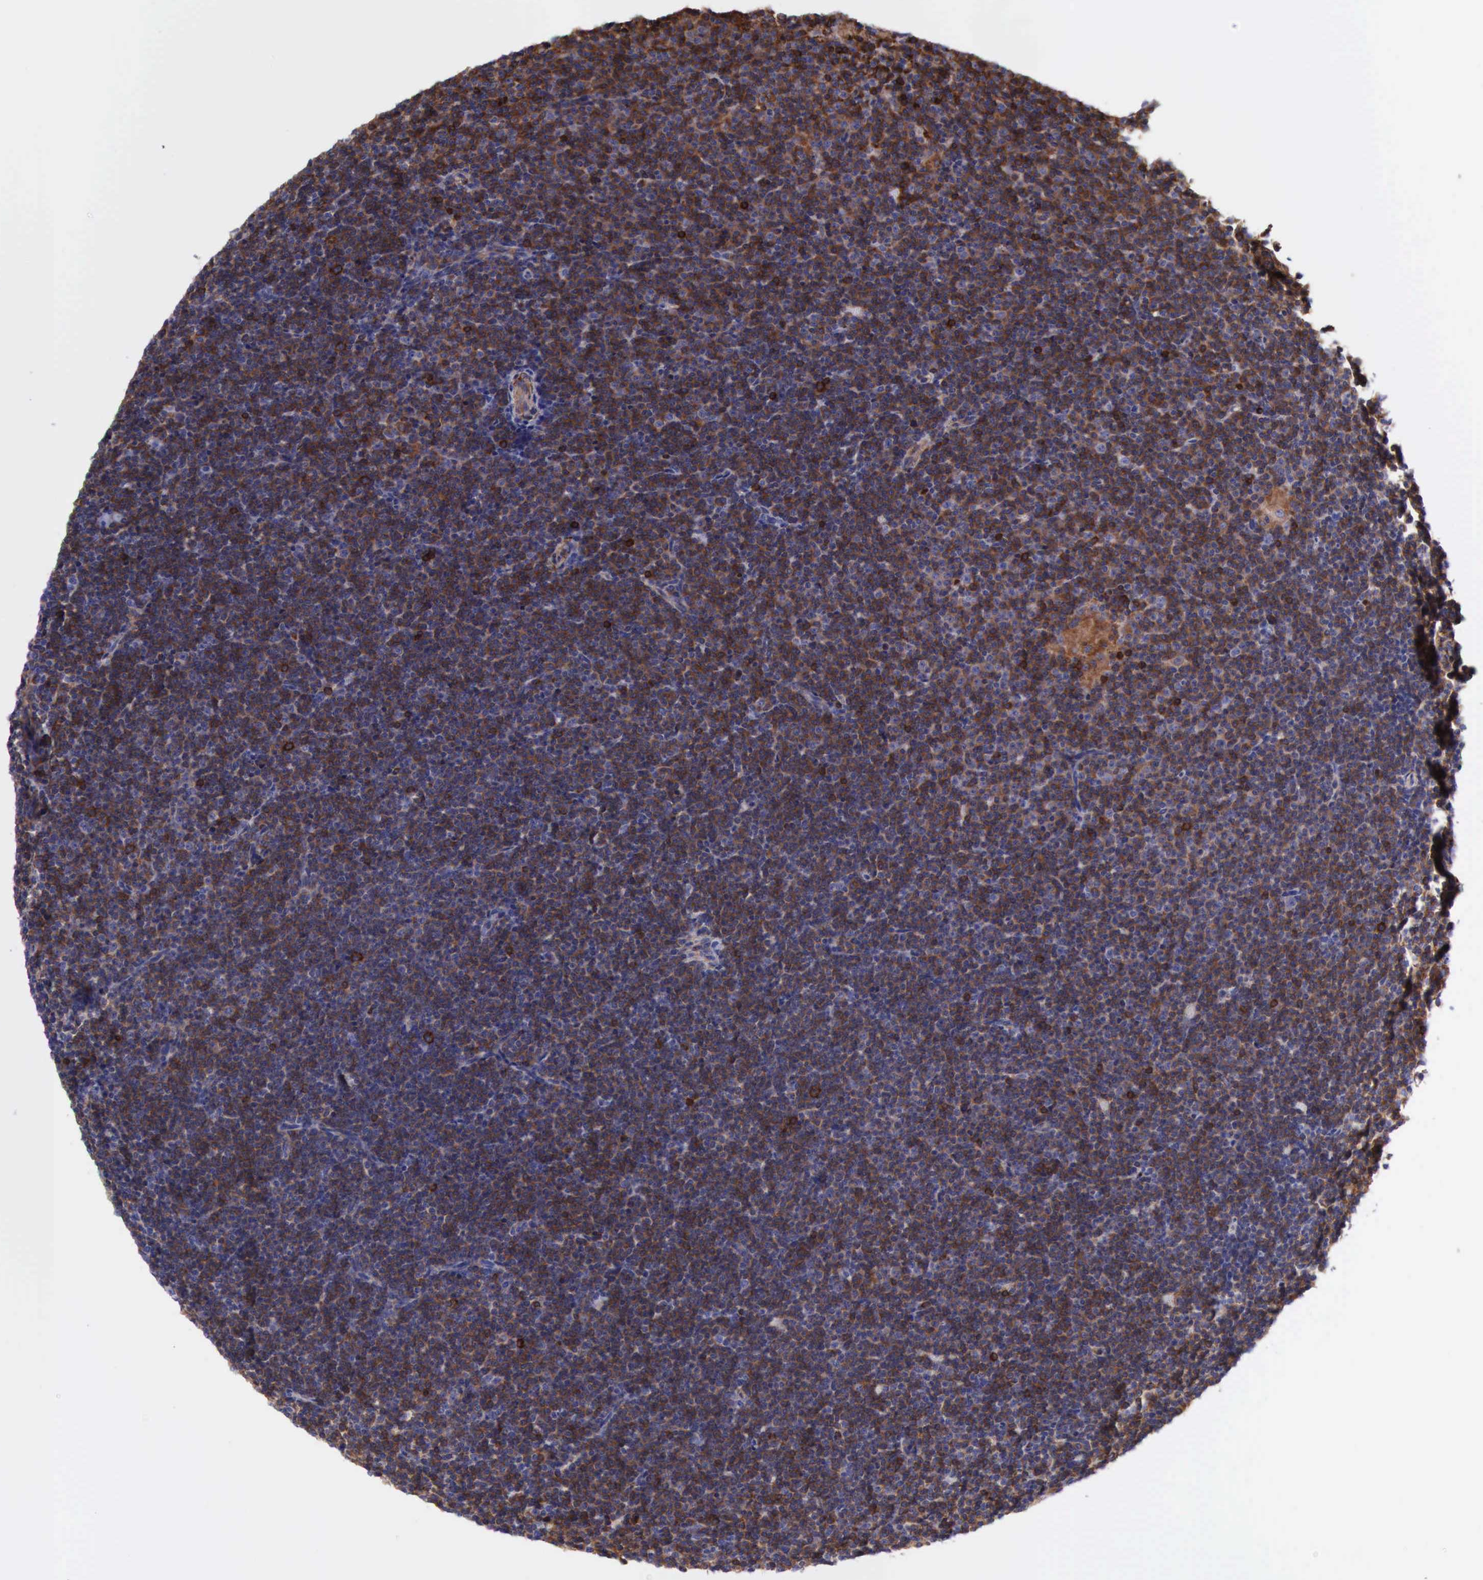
{"staining": {"intensity": "moderate", "quantity": ">75%", "location": "cytoplasmic/membranous"}, "tissue": "lymphoma", "cell_type": "Tumor cells", "image_type": "cancer", "snomed": [{"axis": "morphology", "description": "Malignant lymphoma, non-Hodgkin's type, Low grade"}, {"axis": "topography", "description": "Lymph node"}], "caption": "Human malignant lymphoma, non-Hodgkin's type (low-grade) stained with a brown dye demonstrates moderate cytoplasmic/membranous positive expression in about >75% of tumor cells.", "gene": "FLNA", "patient": {"sex": "female", "age": 69}}